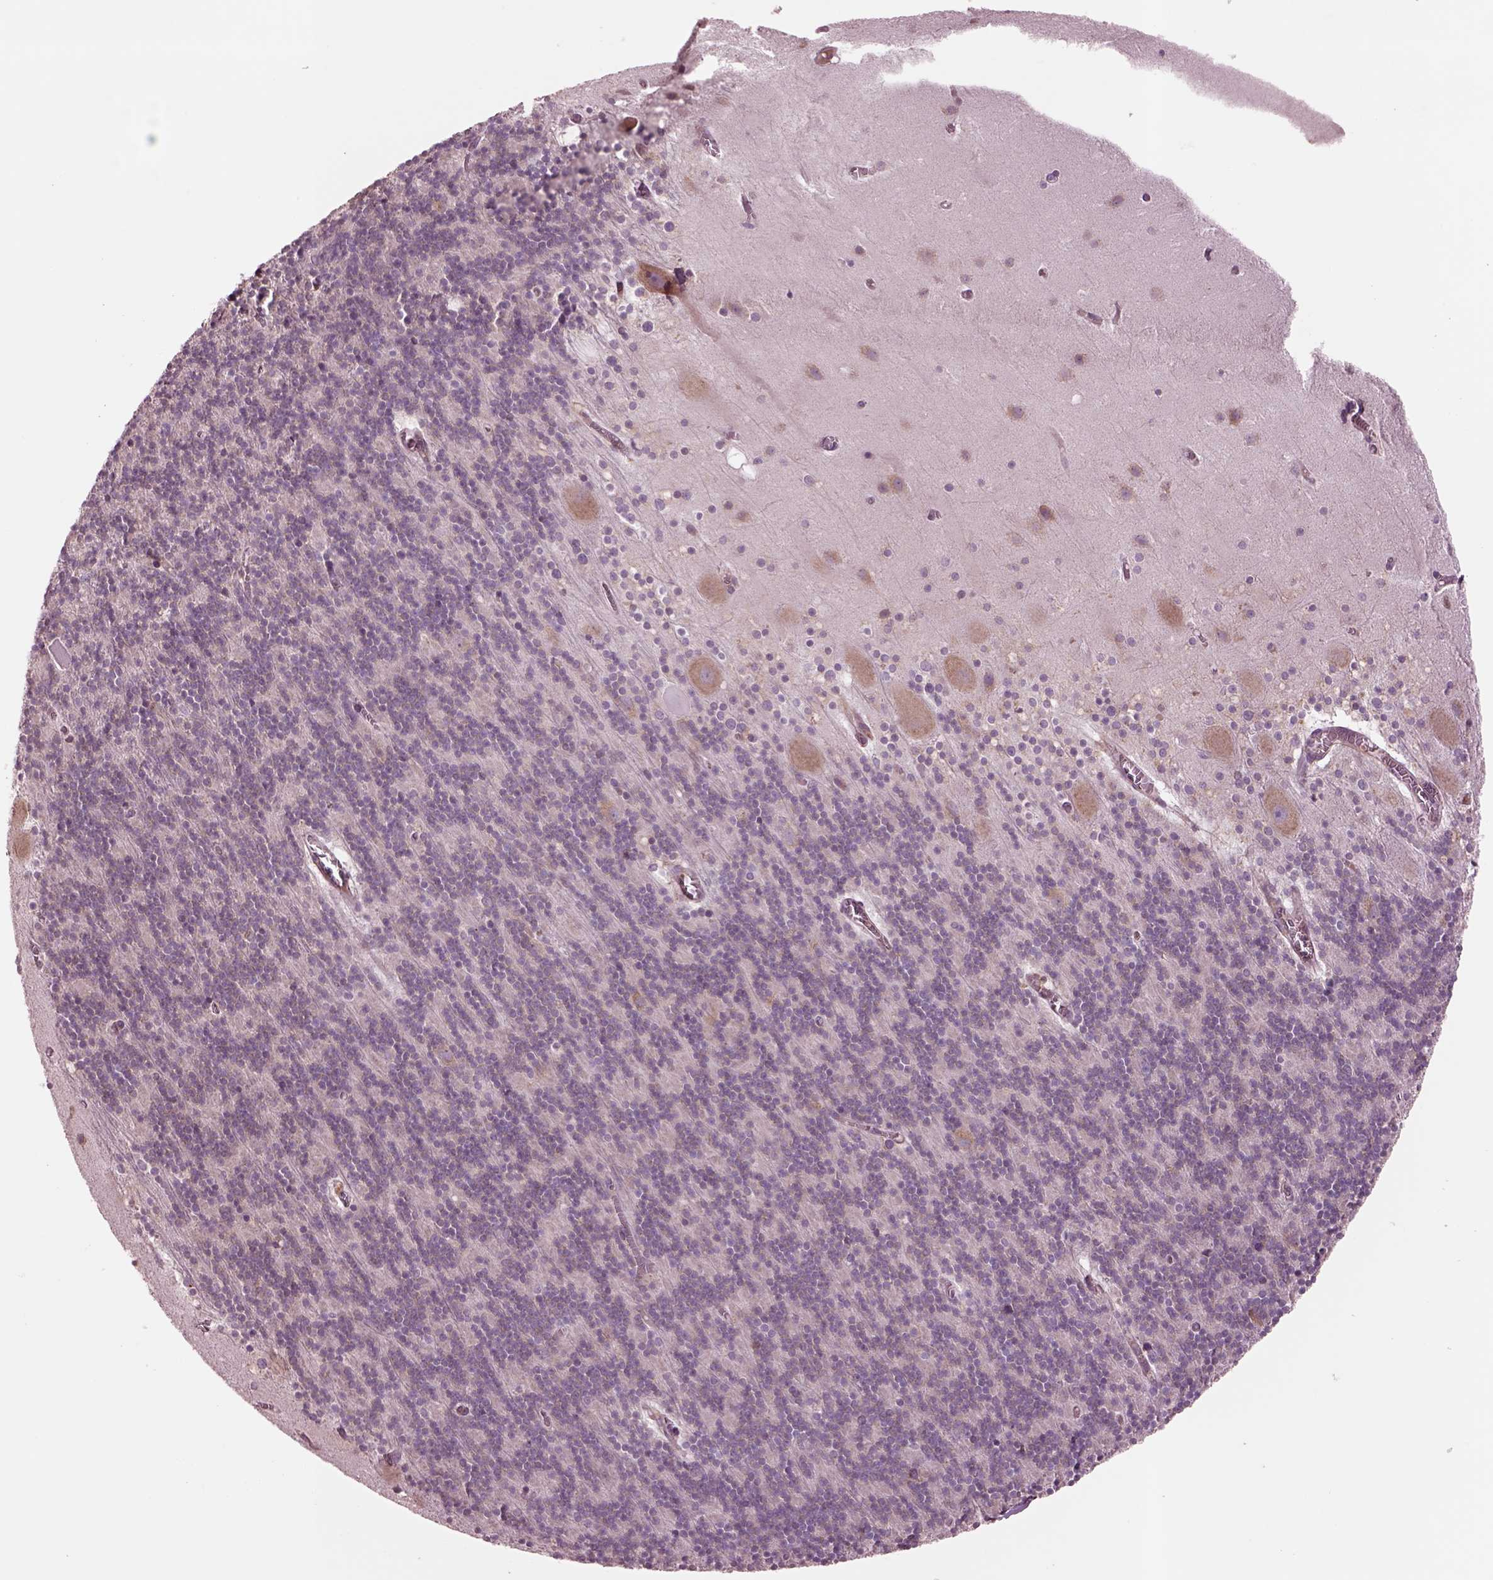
{"staining": {"intensity": "weak", "quantity": ">75%", "location": "cytoplasmic/membranous"}, "tissue": "cerebellum", "cell_type": "Cells in granular layer", "image_type": "normal", "snomed": [{"axis": "morphology", "description": "Normal tissue, NOS"}, {"axis": "topography", "description": "Cerebellum"}], "caption": "The immunohistochemical stain shows weak cytoplasmic/membranous expression in cells in granular layer of benign cerebellum. Ihc stains the protein of interest in brown and the nuclei are stained blue.", "gene": "SEC23A", "patient": {"sex": "male", "age": 70}}